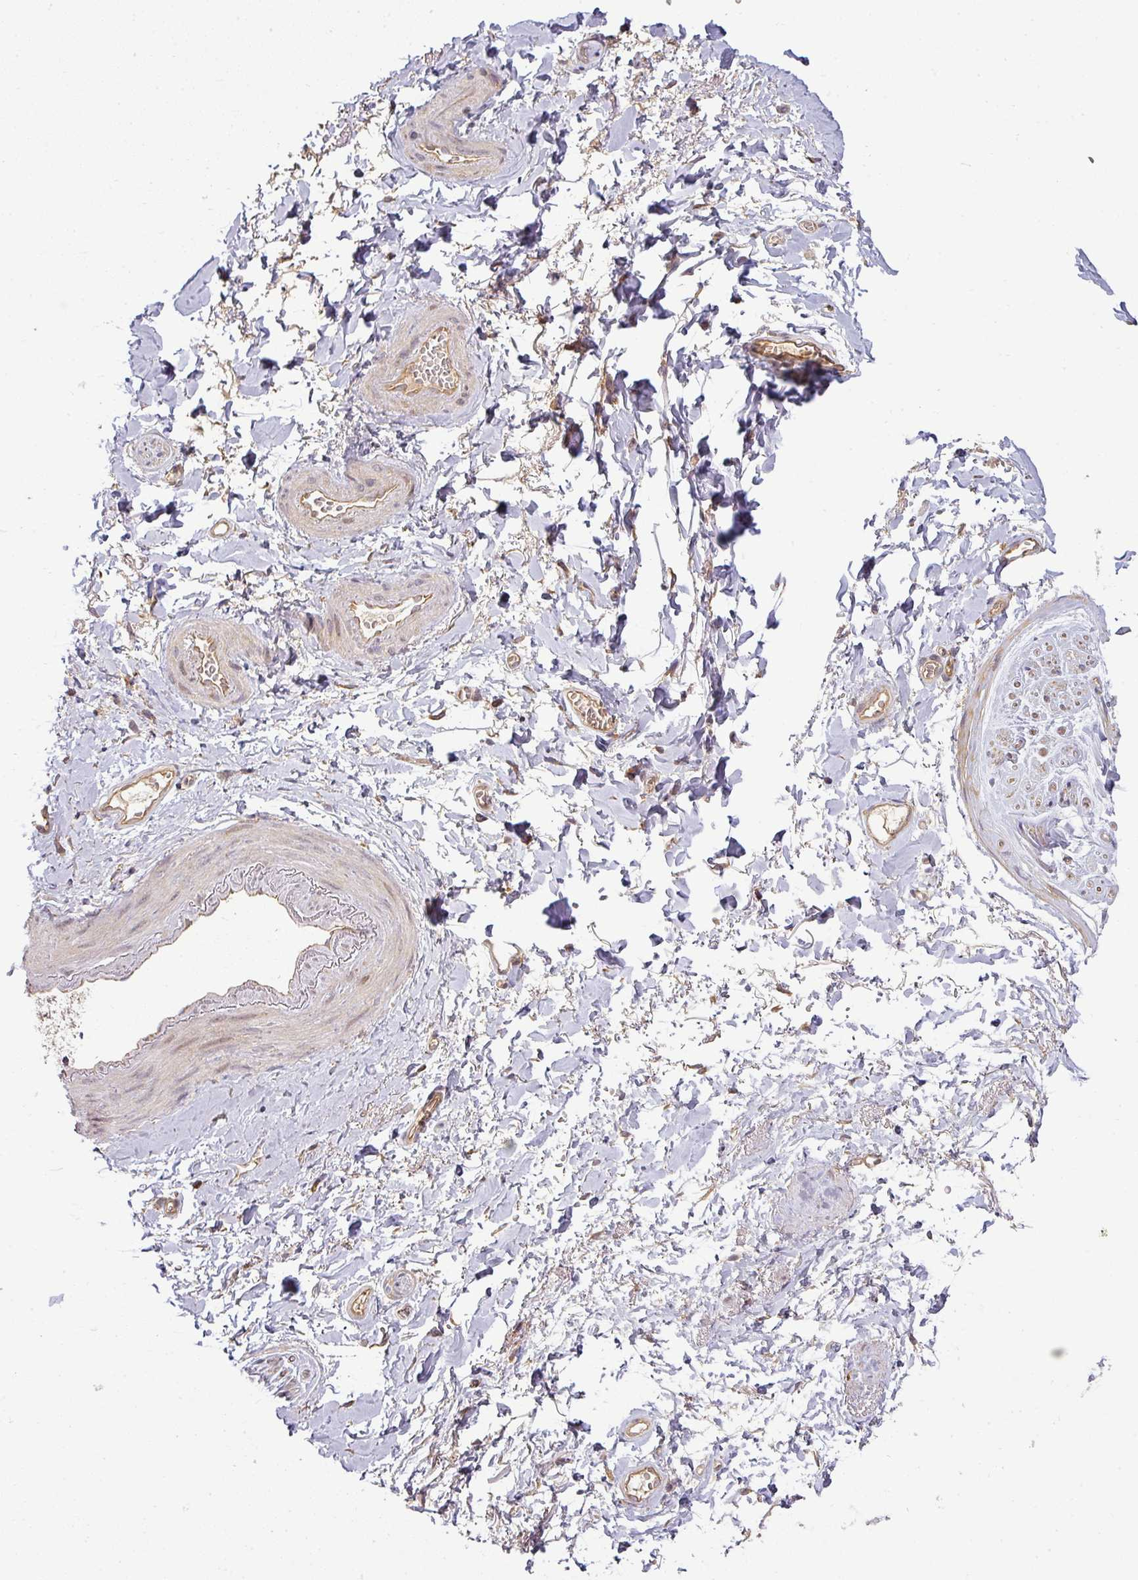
{"staining": {"intensity": "moderate", "quantity": ">75%", "location": "cytoplasmic/membranous"}, "tissue": "soft tissue", "cell_type": "Fibroblasts", "image_type": "normal", "snomed": [{"axis": "morphology", "description": "Normal tissue, NOS"}, {"axis": "topography", "description": "Vulva"}, {"axis": "topography", "description": "Vagina"}, {"axis": "topography", "description": "Peripheral nerve tissue"}], "caption": "This histopathology image displays immunohistochemistry staining of normal human soft tissue, with medium moderate cytoplasmic/membranous positivity in approximately >75% of fibroblasts.", "gene": "RNF31", "patient": {"sex": "female", "age": 66}}